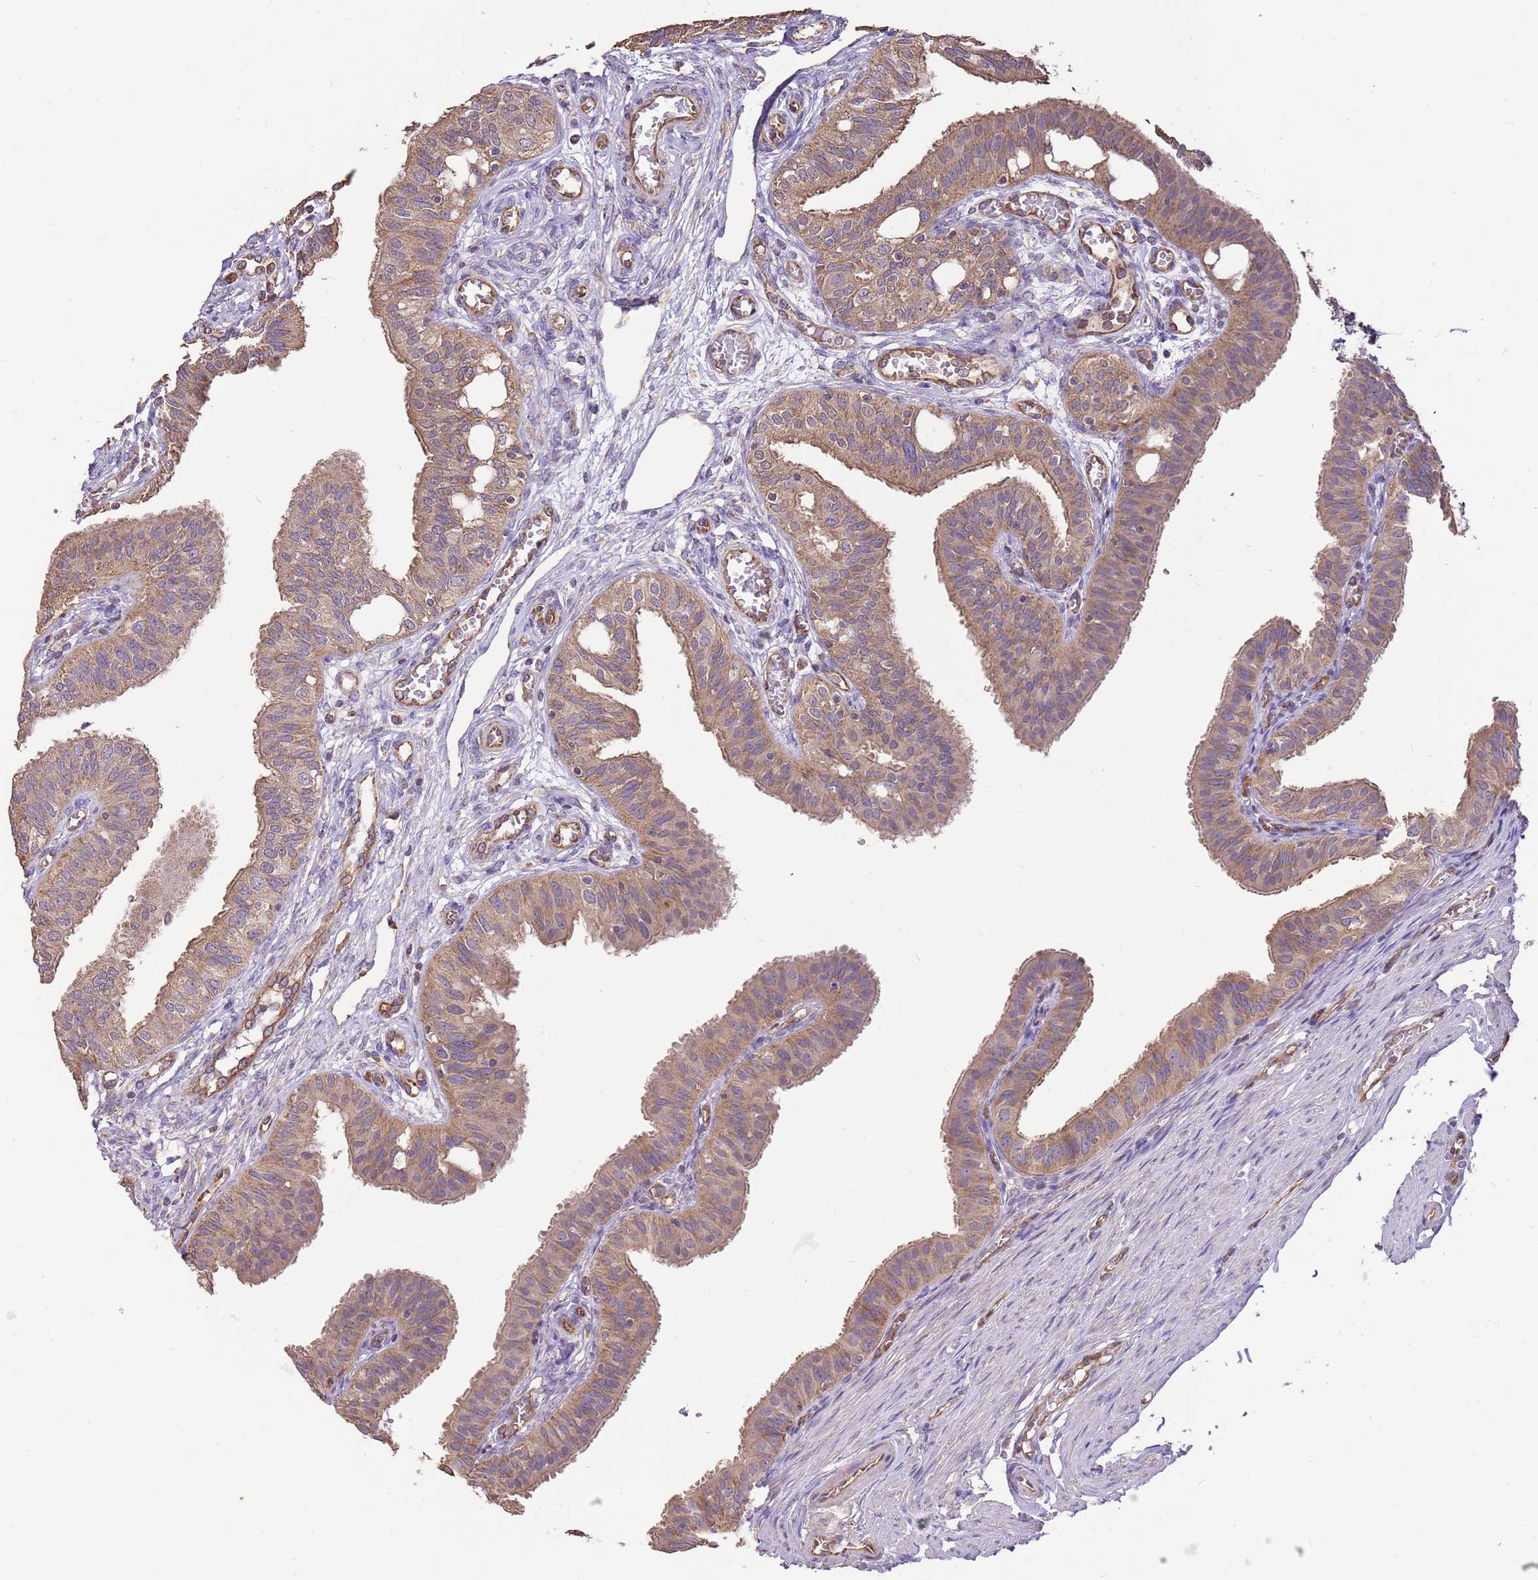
{"staining": {"intensity": "moderate", "quantity": ">75%", "location": "cytoplasmic/membranous"}, "tissue": "fallopian tube", "cell_type": "Glandular cells", "image_type": "normal", "snomed": [{"axis": "morphology", "description": "Normal tissue, NOS"}, {"axis": "topography", "description": "Fallopian tube"}, {"axis": "topography", "description": "Ovary"}], "caption": "Glandular cells display moderate cytoplasmic/membranous positivity in approximately >75% of cells in unremarkable fallopian tube.", "gene": "DOCK9", "patient": {"sex": "female", "age": 42}}